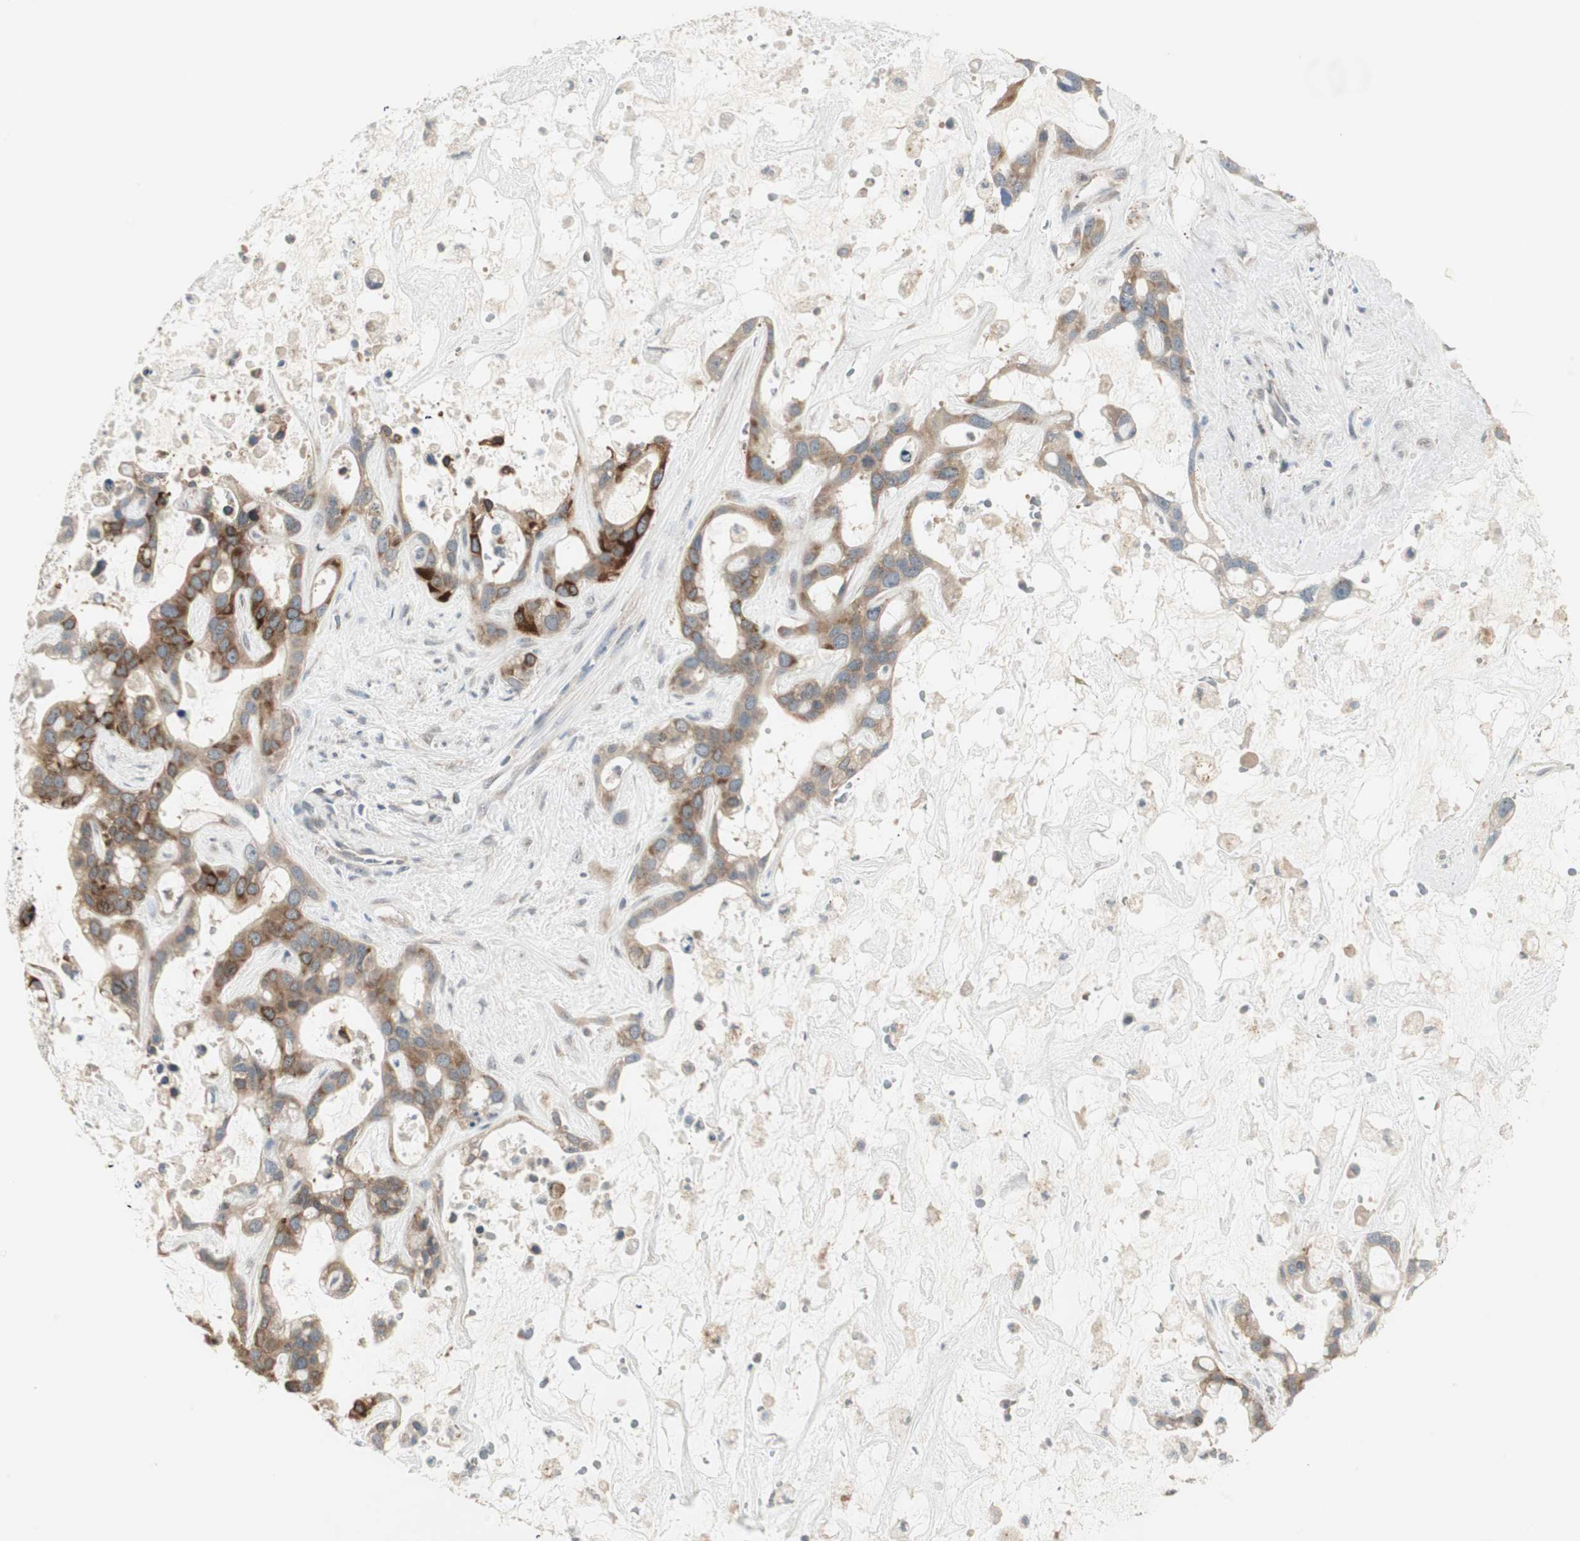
{"staining": {"intensity": "strong", "quantity": ">75%", "location": "cytoplasmic/membranous"}, "tissue": "liver cancer", "cell_type": "Tumor cells", "image_type": "cancer", "snomed": [{"axis": "morphology", "description": "Cholangiocarcinoma"}, {"axis": "topography", "description": "Liver"}], "caption": "Brown immunohistochemical staining in cholangiocarcinoma (liver) shows strong cytoplasmic/membranous staining in approximately >75% of tumor cells.", "gene": "ZFP36", "patient": {"sex": "female", "age": 65}}